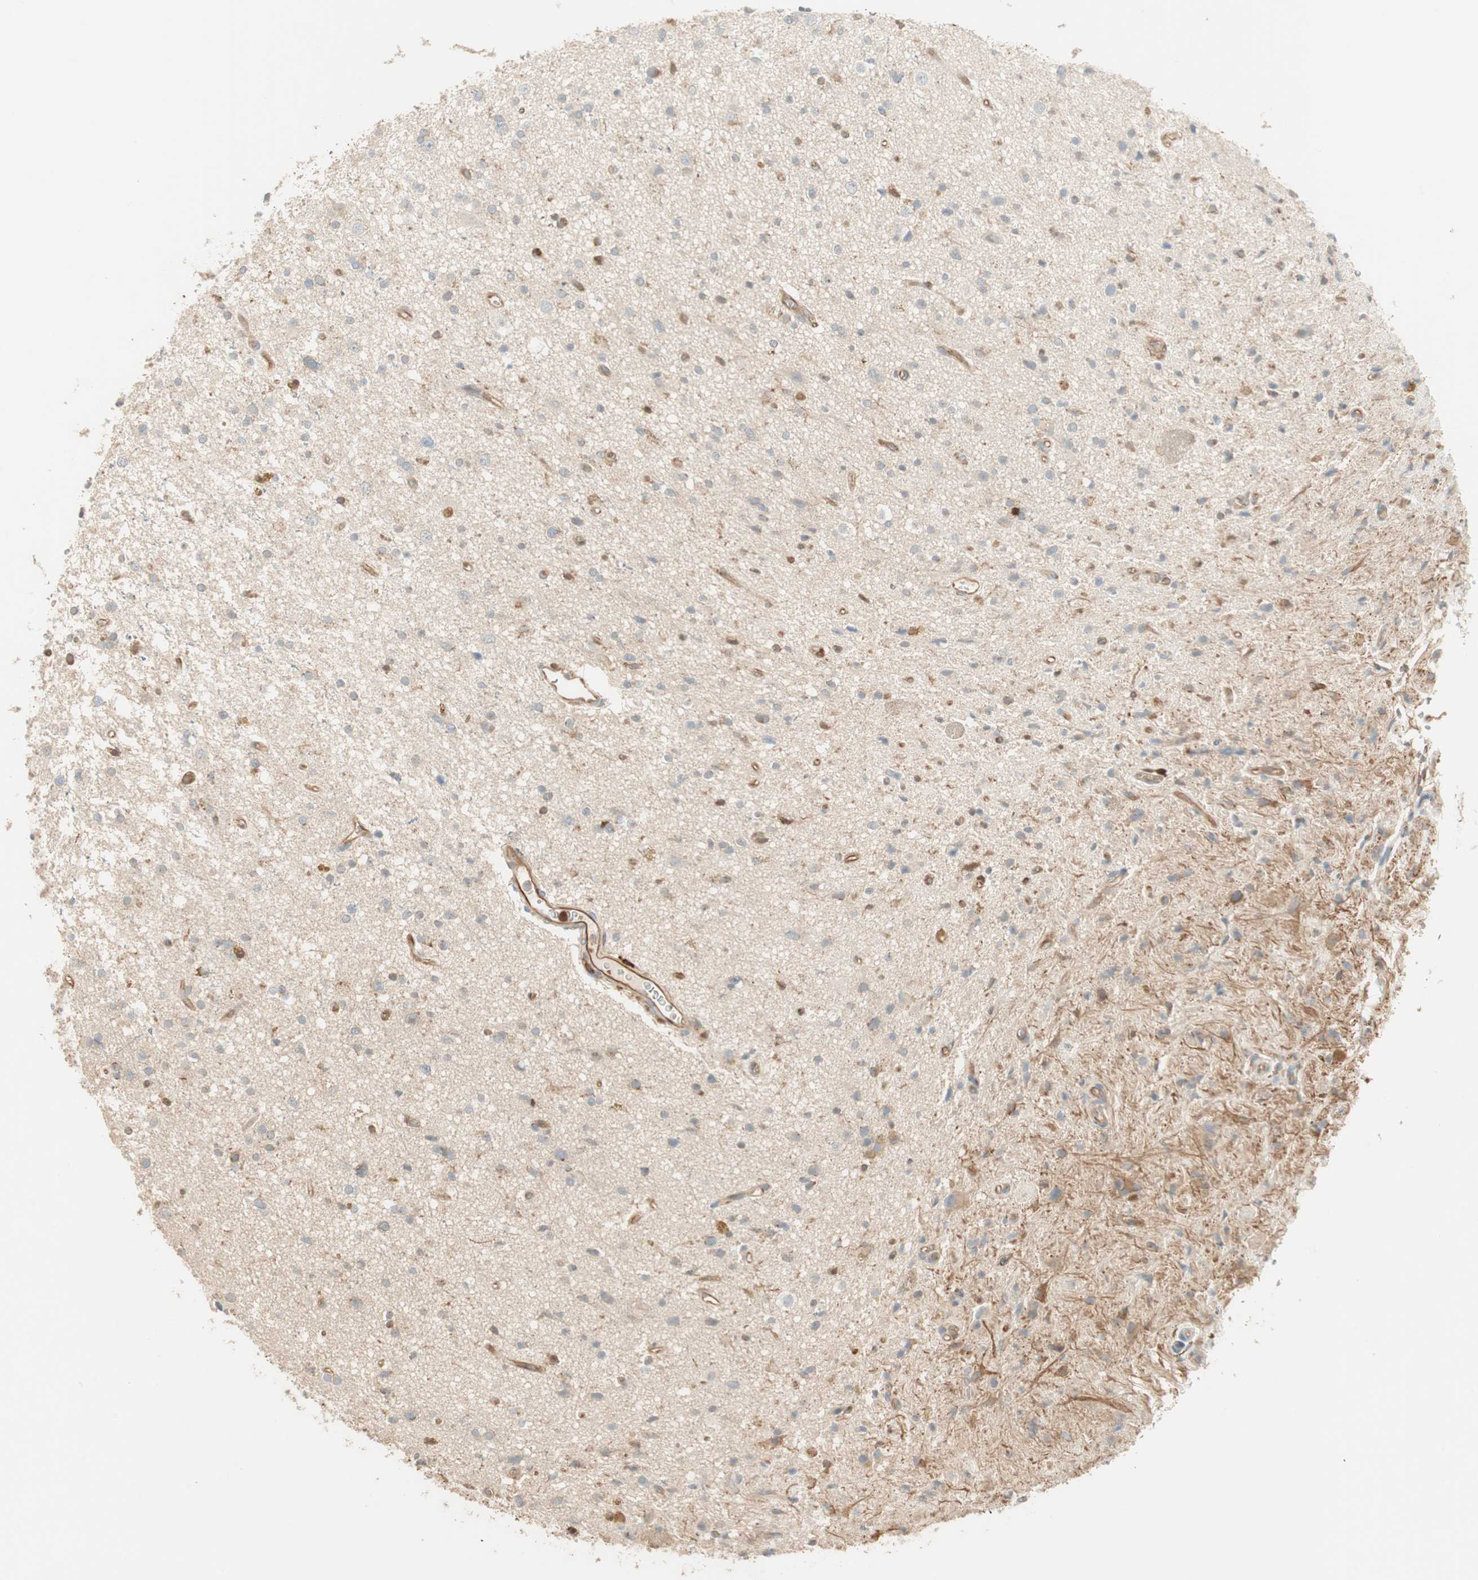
{"staining": {"intensity": "weak", "quantity": "<25%", "location": "cytoplasmic/membranous"}, "tissue": "glioma", "cell_type": "Tumor cells", "image_type": "cancer", "snomed": [{"axis": "morphology", "description": "Glioma, malignant, High grade"}, {"axis": "topography", "description": "Brain"}], "caption": "Immunohistochemical staining of glioma exhibits no significant staining in tumor cells.", "gene": "CRLF3", "patient": {"sex": "male", "age": 33}}